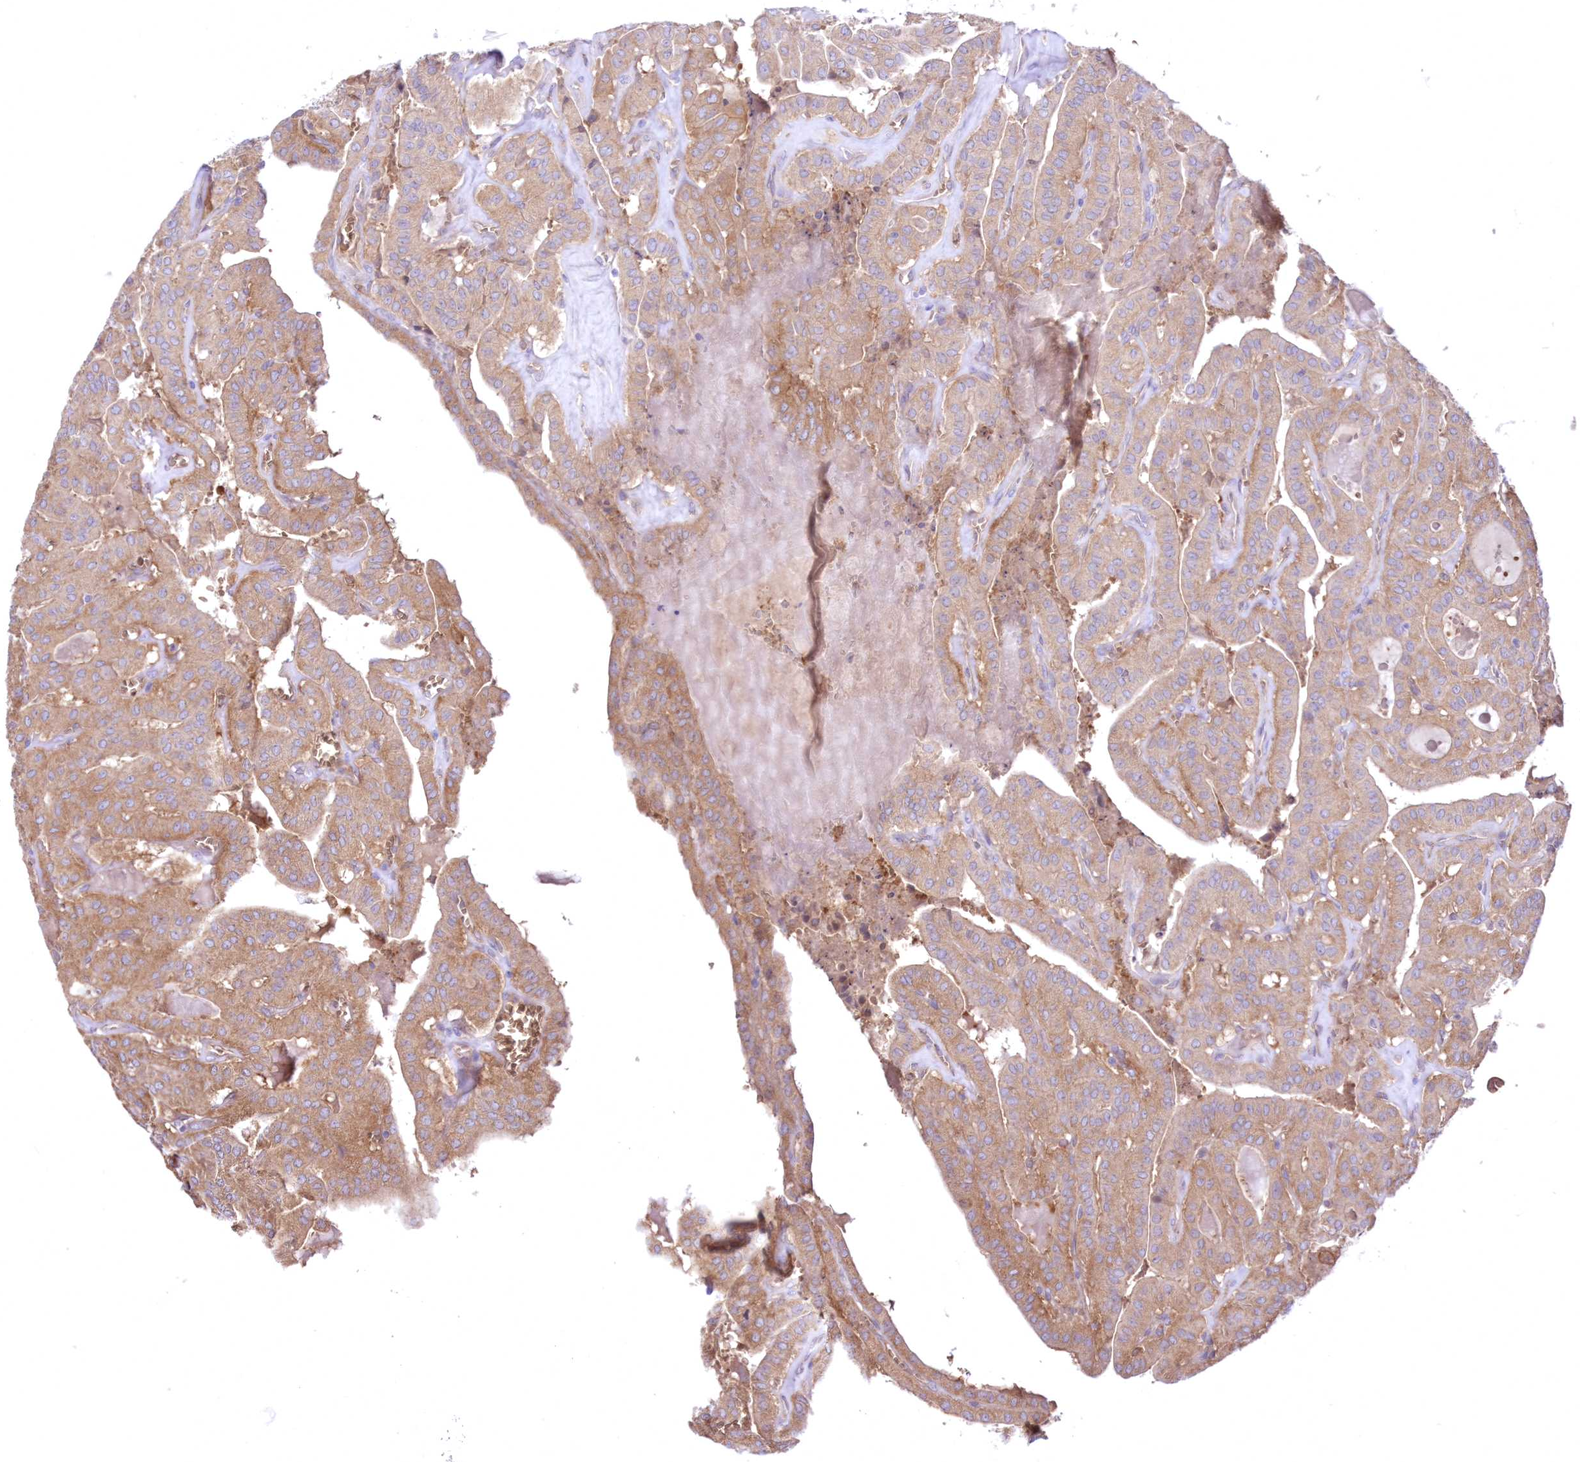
{"staining": {"intensity": "moderate", "quantity": ">75%", "location": "cytoplasmic/membranous"}, "tissue": "thyroid cancer", "cell_type": "Tumor cells", "image_type": "cancer", "snomed": [{"axis": "morphology", "description": "Papillary adenocarcinoma, NOS"}, {"axis": "topography", "description": "Thyroid gland"}], "caption": "An image of papillary adenocarcinoma (thyroid) stained for a protein demonstrates moderate cytoplasmic/membranous brown staining in tumor cells.", "gene": "FCHO2", "patient": {"sex": "male", "age": 52}}